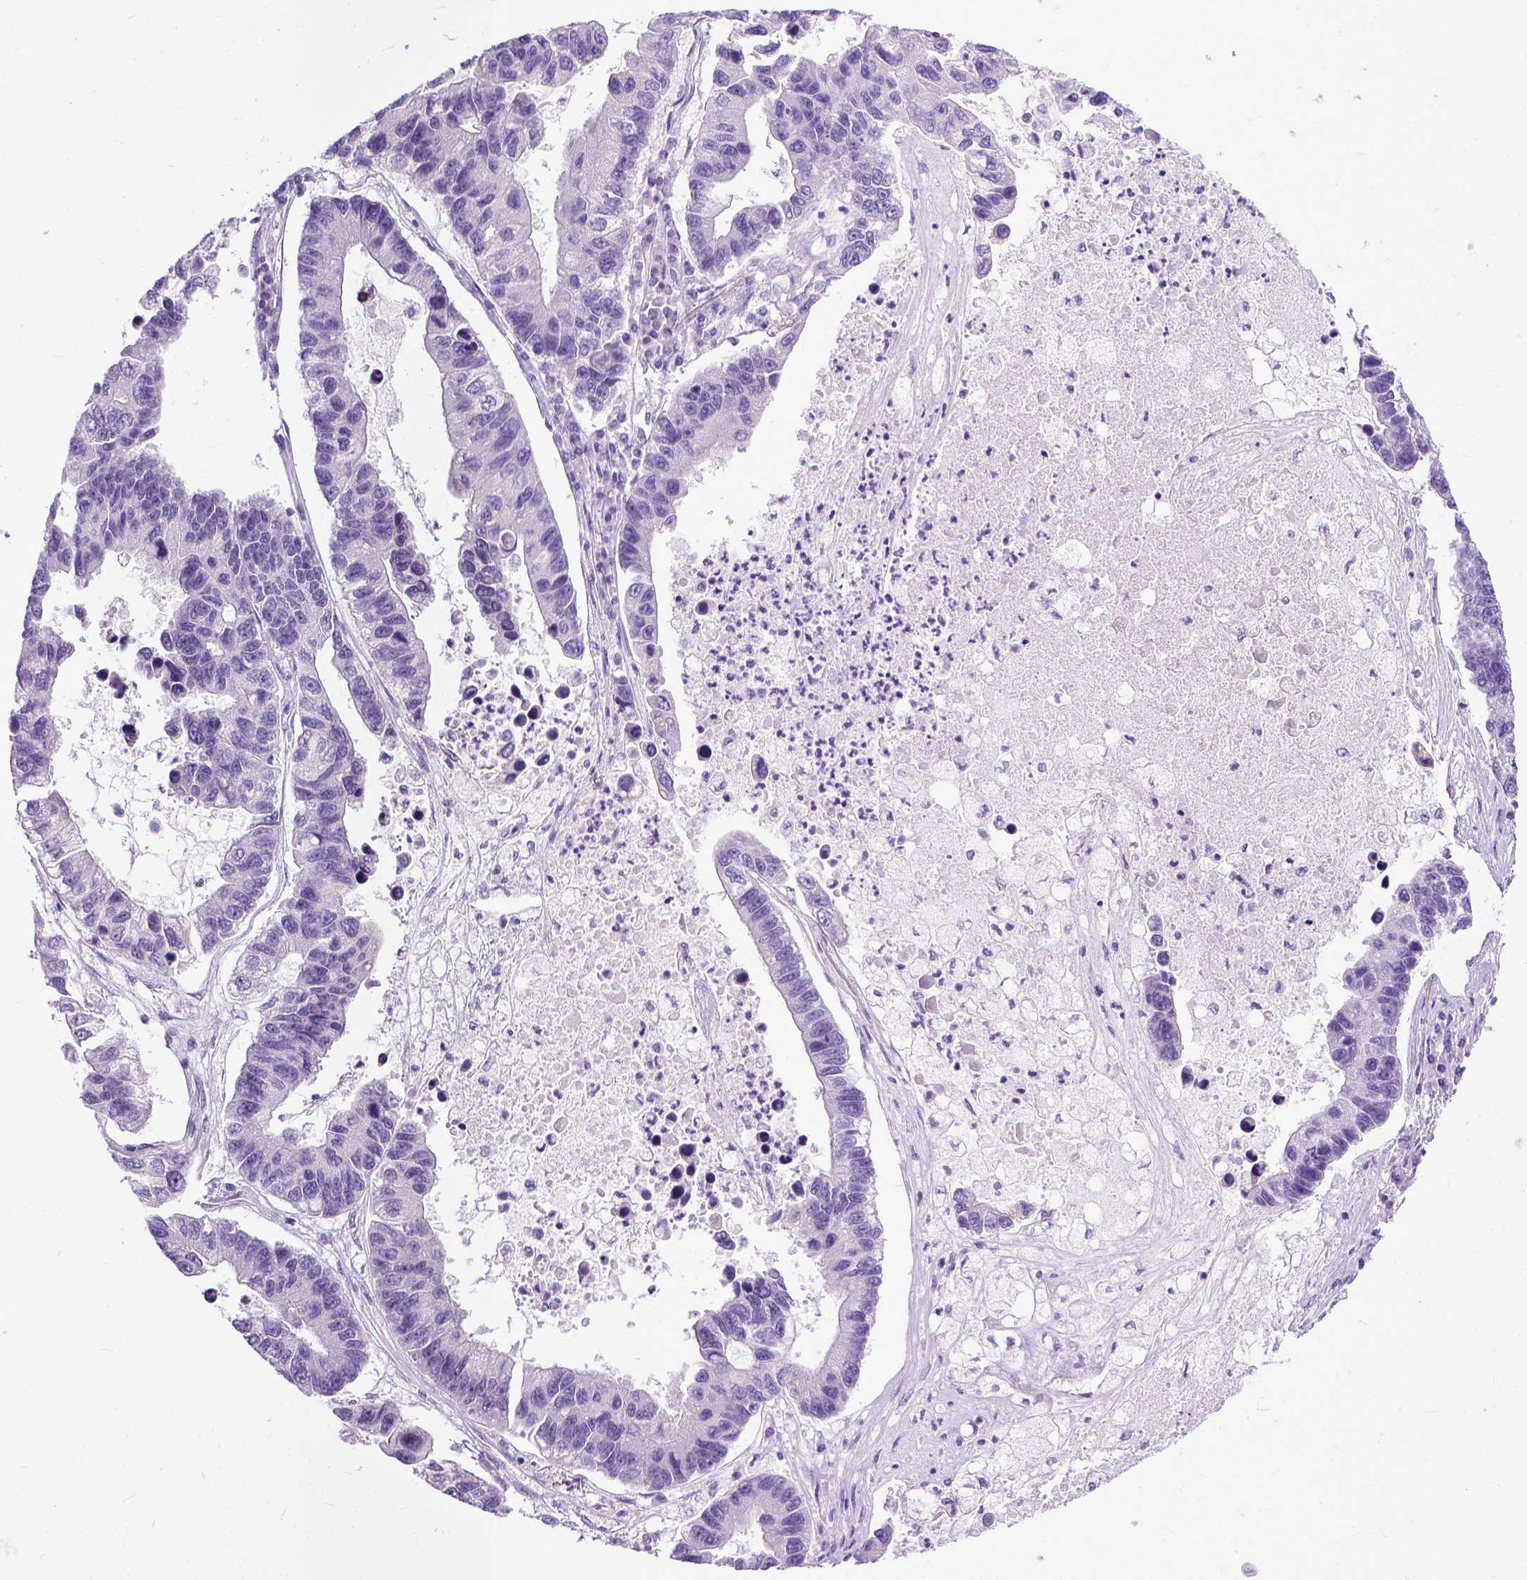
{"staining": {"intensity": "negative", "quantity": "none", "location": "none"}, "tissue": "lung cancer", "cell_type": "Tumor cells", "image_type": "cancer", "snomed": [{"axis": "morphology", "description": "Adenocarcinoma, NOS"}, {"axis": "topography", "description": "Bronchus"}, {"axis": "topography", "description": "Lung"}], "caption": "Lung cancer (adenocarcinoma) stained for a protein using immunohistochemistry shows no expression tumor cells.", "gene": "PPL", "patient": {"sex": "female", "age": 51}}